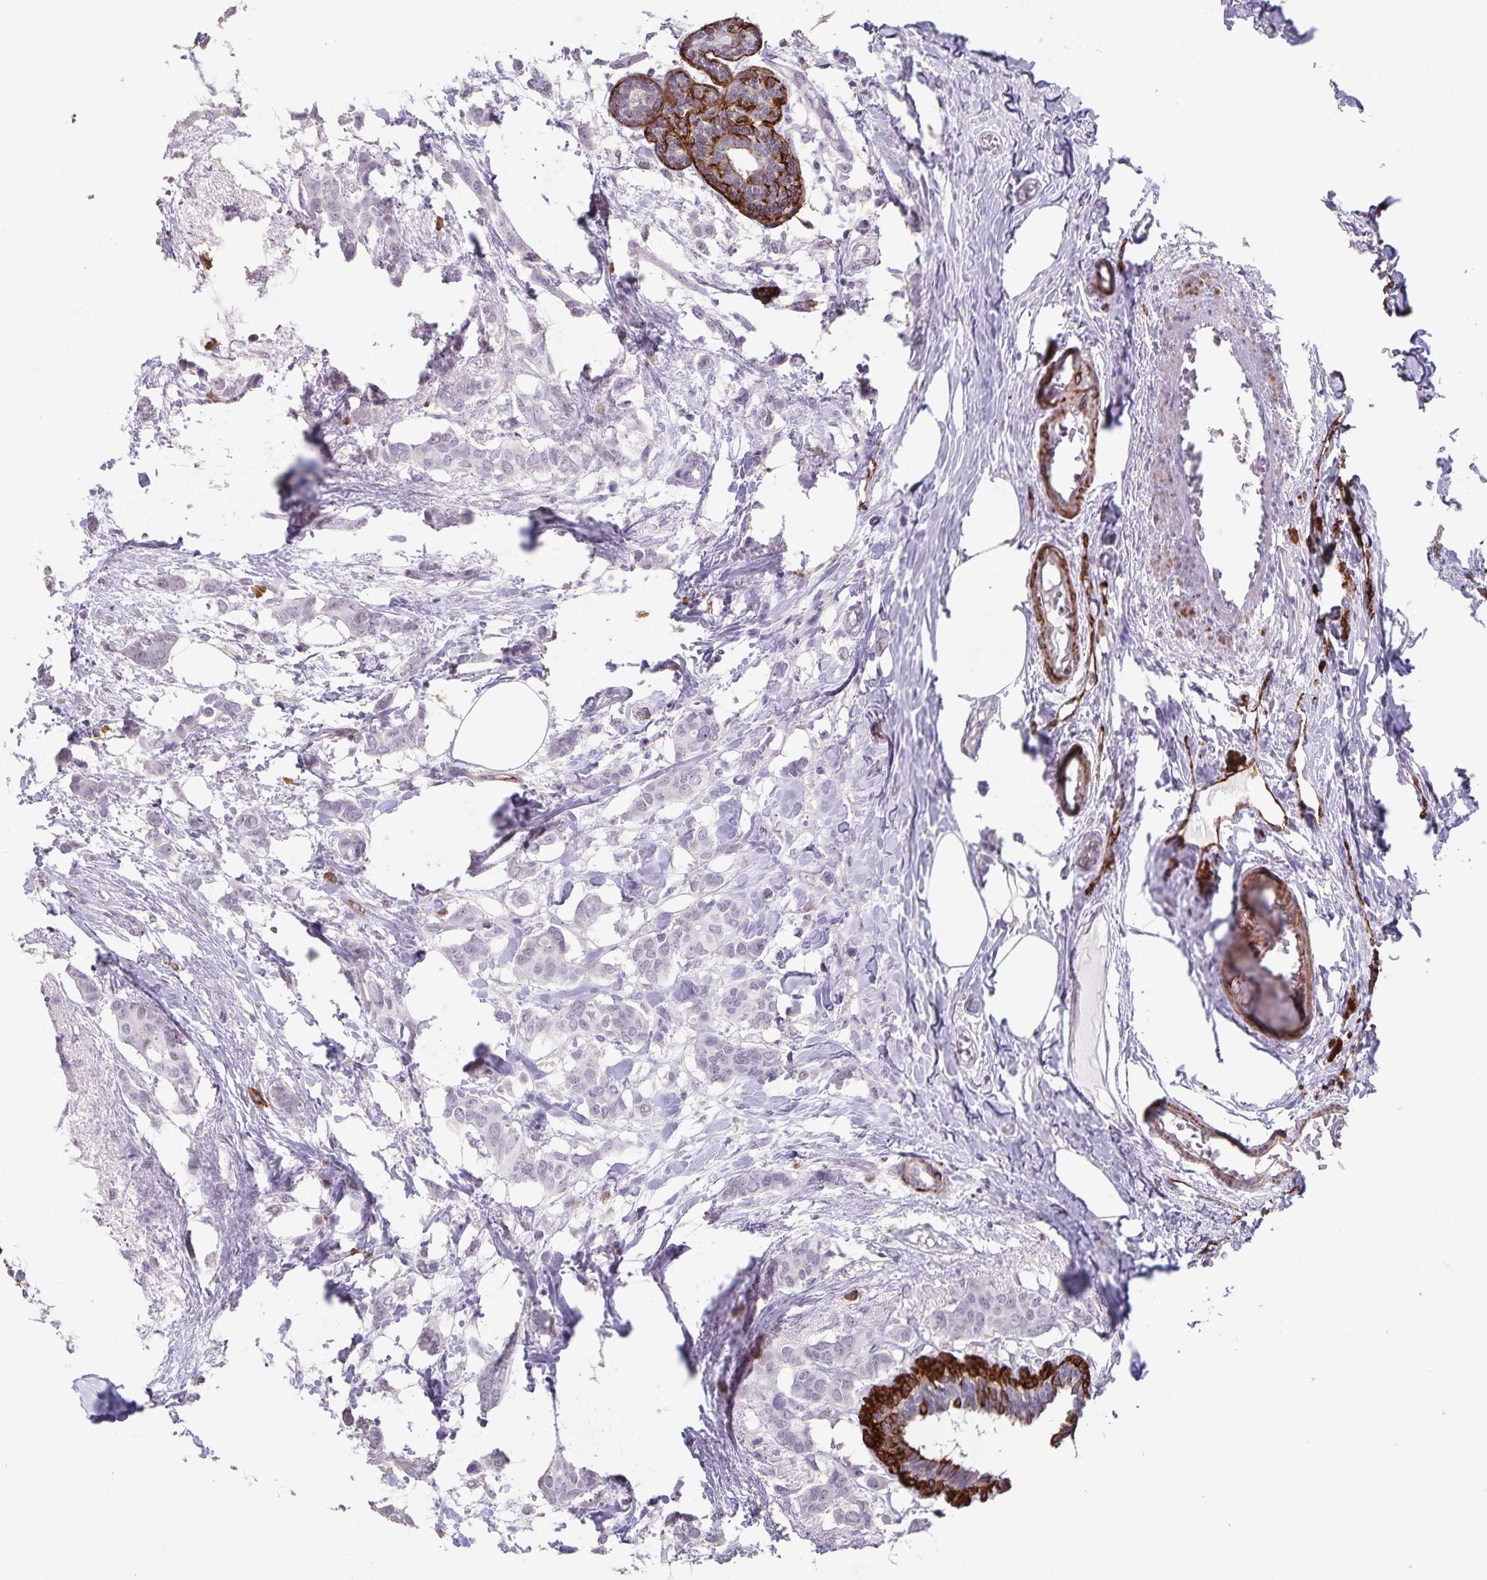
{"staining": {"intensity": "negative", "quantity": "none", "location": "none"}, "tissue": "breast cancer", "cell_type": "Tumor cells", "image_type": "cancer", "snomed": [{"axis": "morphology", "description": "Duct carcinoma"}, {"axis": "topography", "description": "Breast"}], "caption": "This is an immunohistochemistry (IHC) micrograph of breast cancer (infiltrating ductal carcinoma). There is no expression in tumor cells.", "gene": "SYNM", "patient": {"sex": "female", "age": 62}}